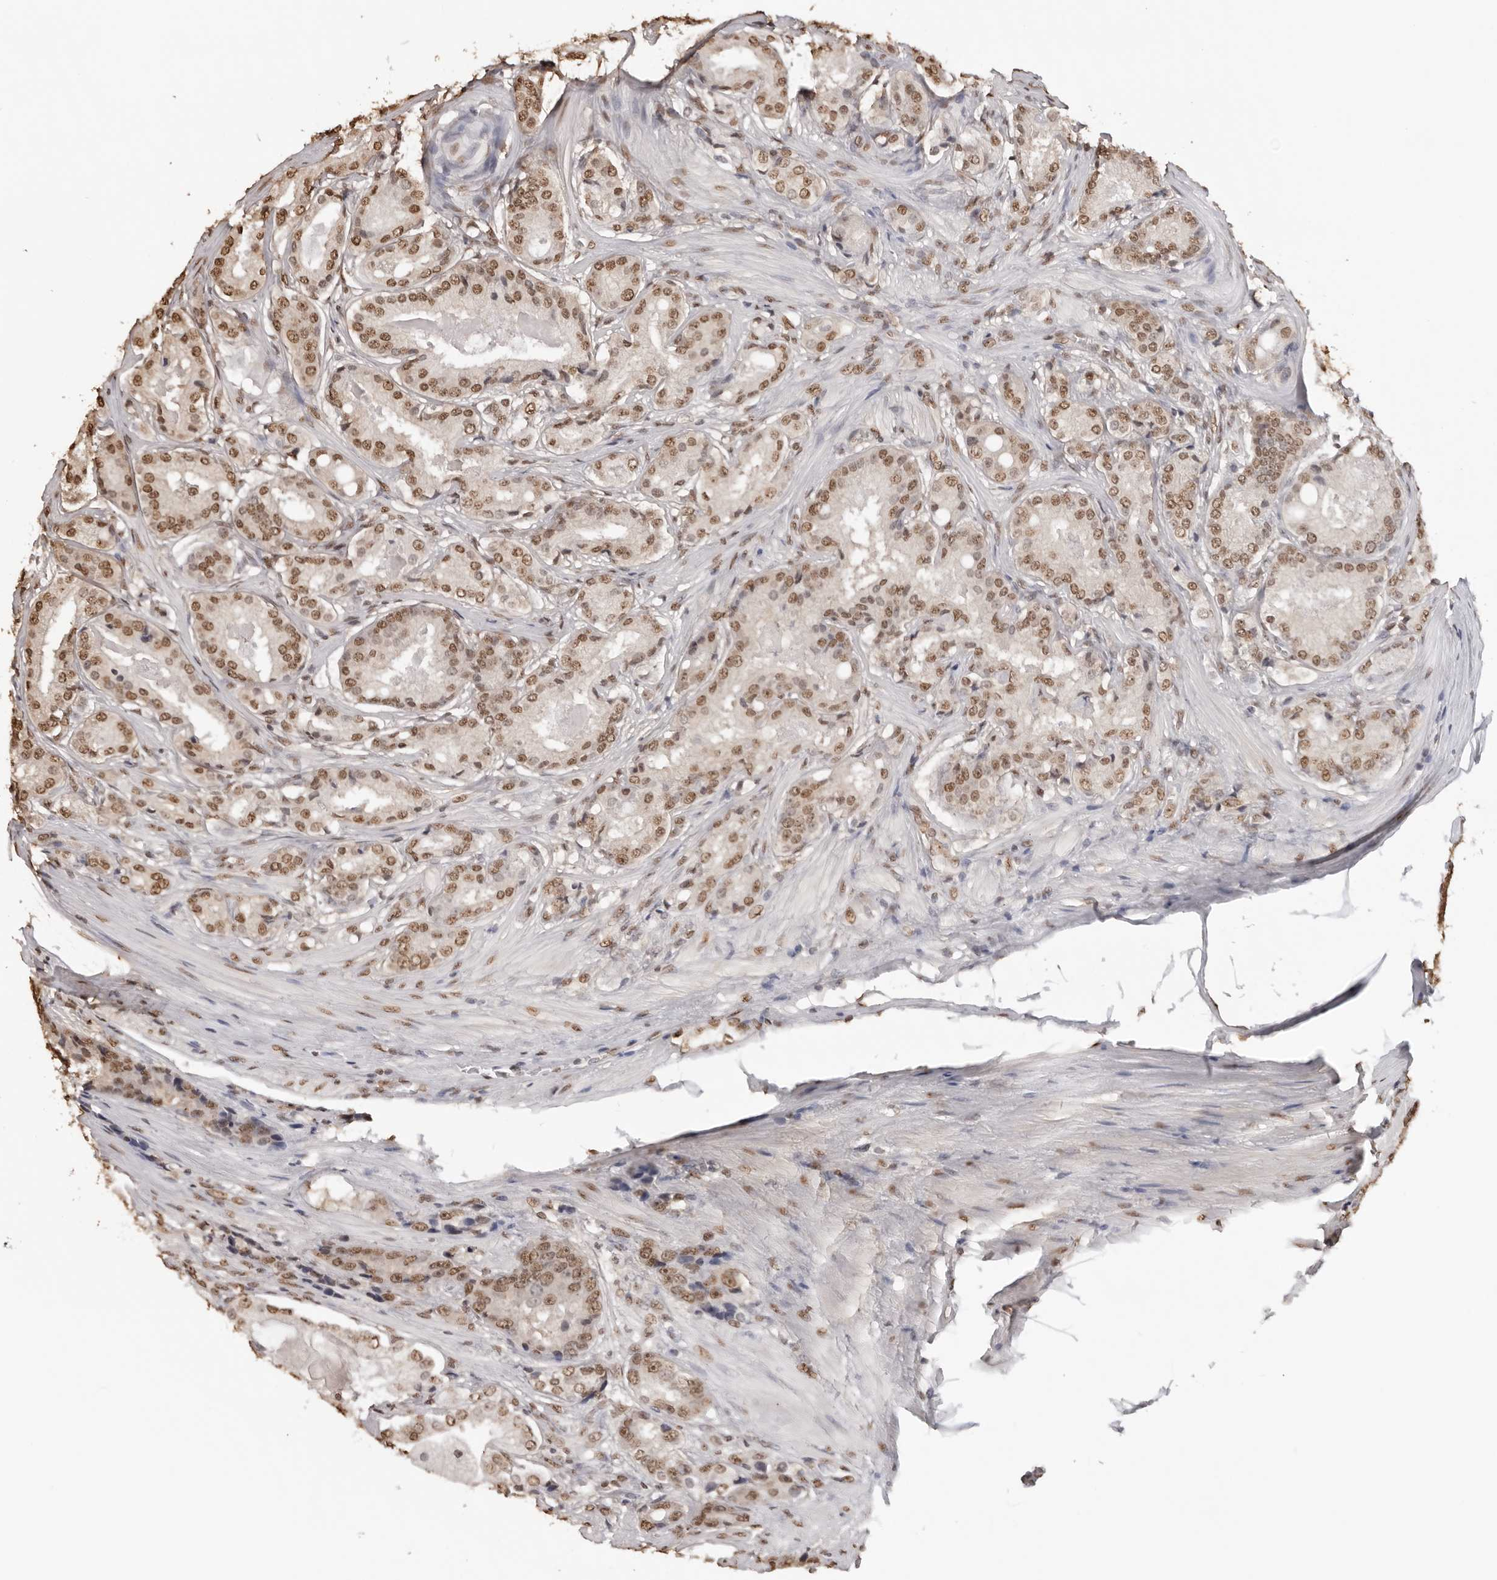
{"staining": {"intensity": "moderate", "quantity": ">75%", "location": "nuclear"}, "tissue": "prostate cancer", "cell_type": "Tumor cells", "image_type": "cancer", "snomed": [{"axis": "morphology", "description": "Adenocarcinoma, High grade"}, {"axis": "topography", "description": "Prostate"}], "caption": "IHC photomicrograph of neoplastic tissue: human prostate cancer (adenocarcinoma (high-grade)) stained using immunohistochemistry (IHC) exhibits medium levels of moderate protein expression localized specifically in the nuclear of tumor cells, appearing as a nuclear brown color.", "gene": "OLIG3", "patient": {"sex": "male", "age": 60}}